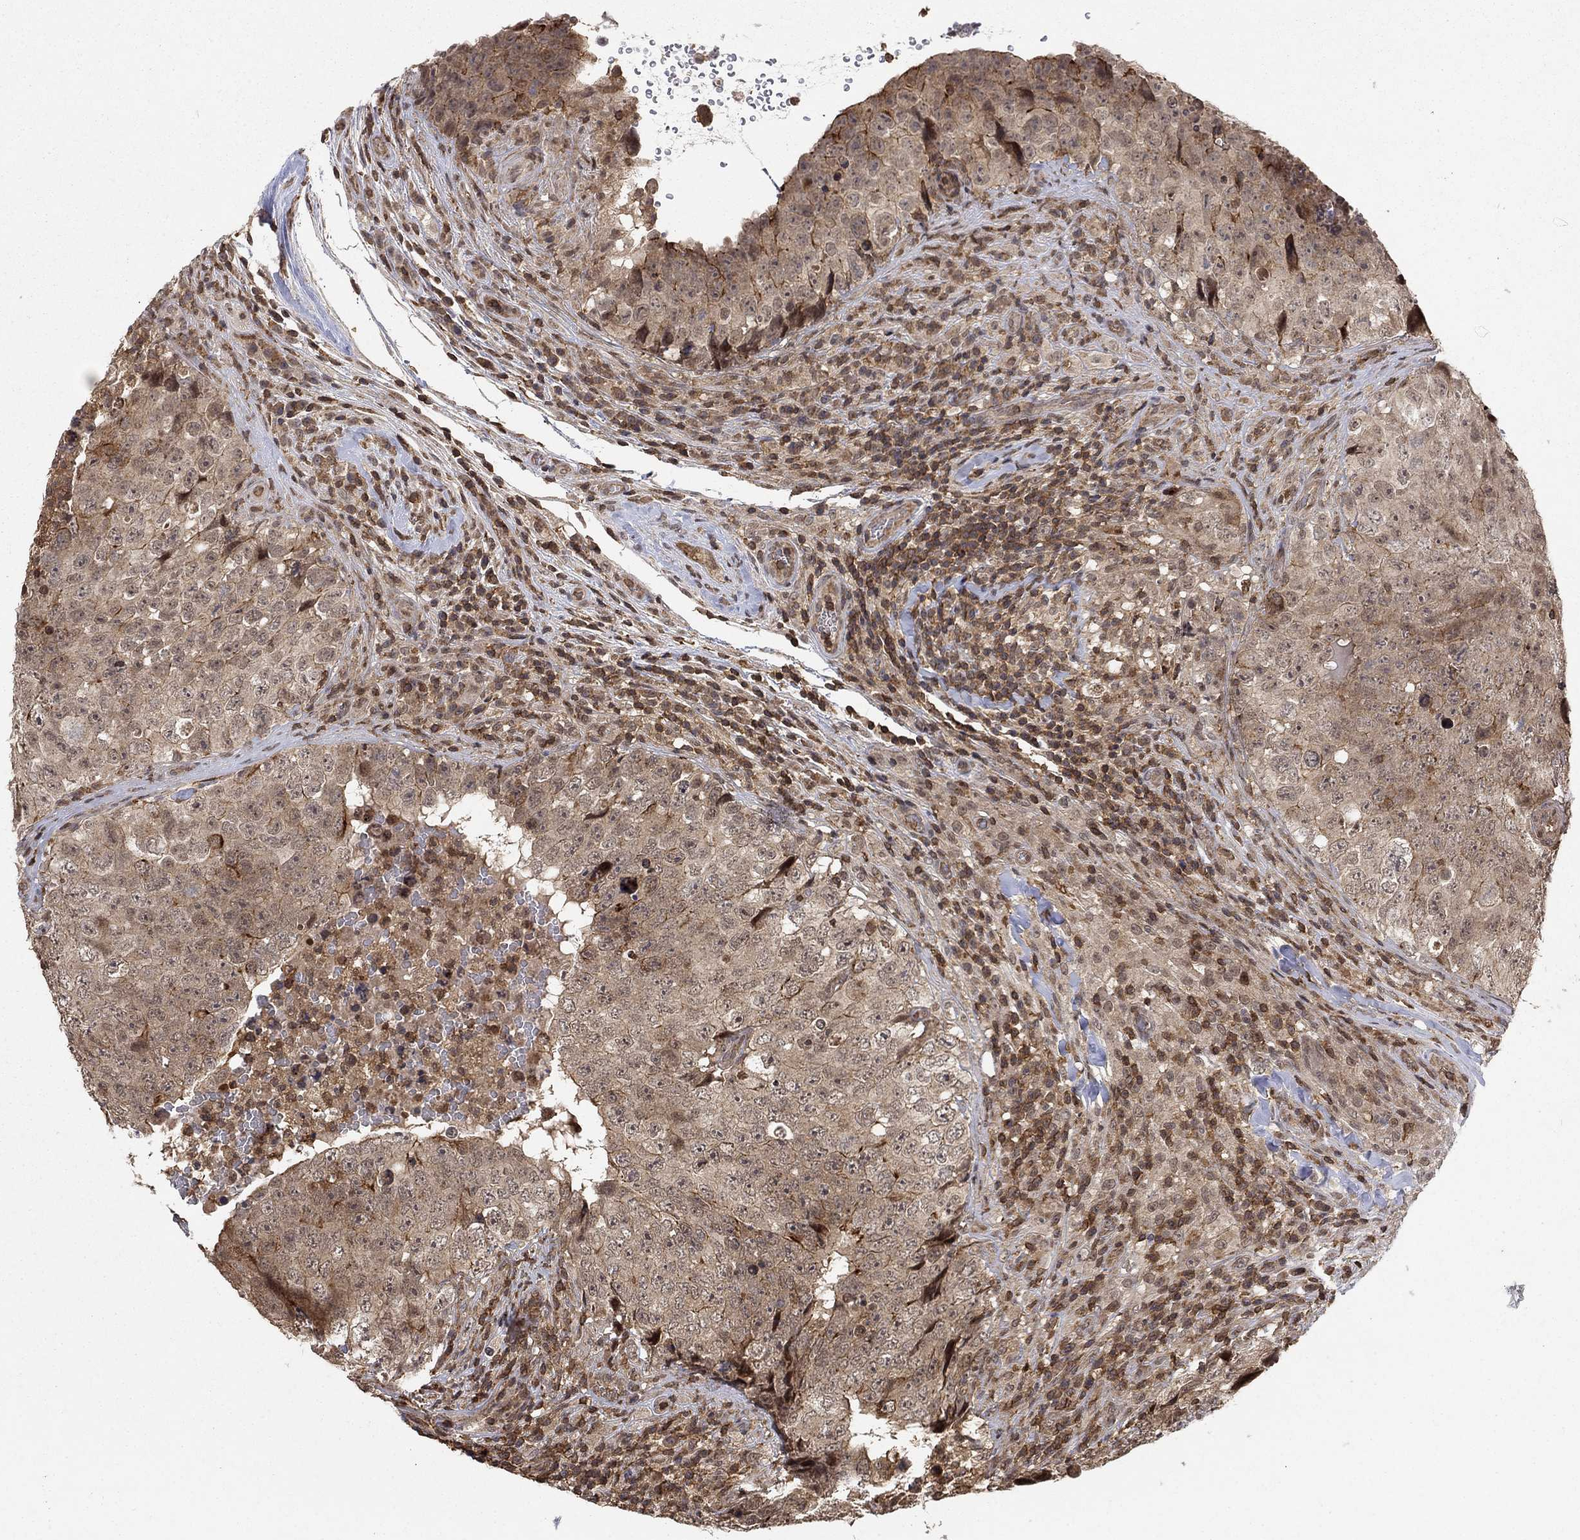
{"staining": {"intensity": "moderate", "quantity": "25%-75%", "location": "cytoplasmic/membranous"}, "tissue": "testis cancer", "cell_type": "Tumor cells", "image_type": "cancer", "snomed": [{"axis": "morphology", "description": "Seminoma, NOS"}, {"axis": "topography", "description": "Testis"}], "caption": "Protein expression by IHC exhibits moderate cytoplasmic/membranous staining in approximately 25%-75% of tumor cells in testis seminoma. The staining was performed using DAB to visualize the protein expression in brown, while the nuclei were stained in blue with hematoxylin (Magnification: 20x).", "gene": "CCDC66", "patient": {"sex": "male", "age": 34}}